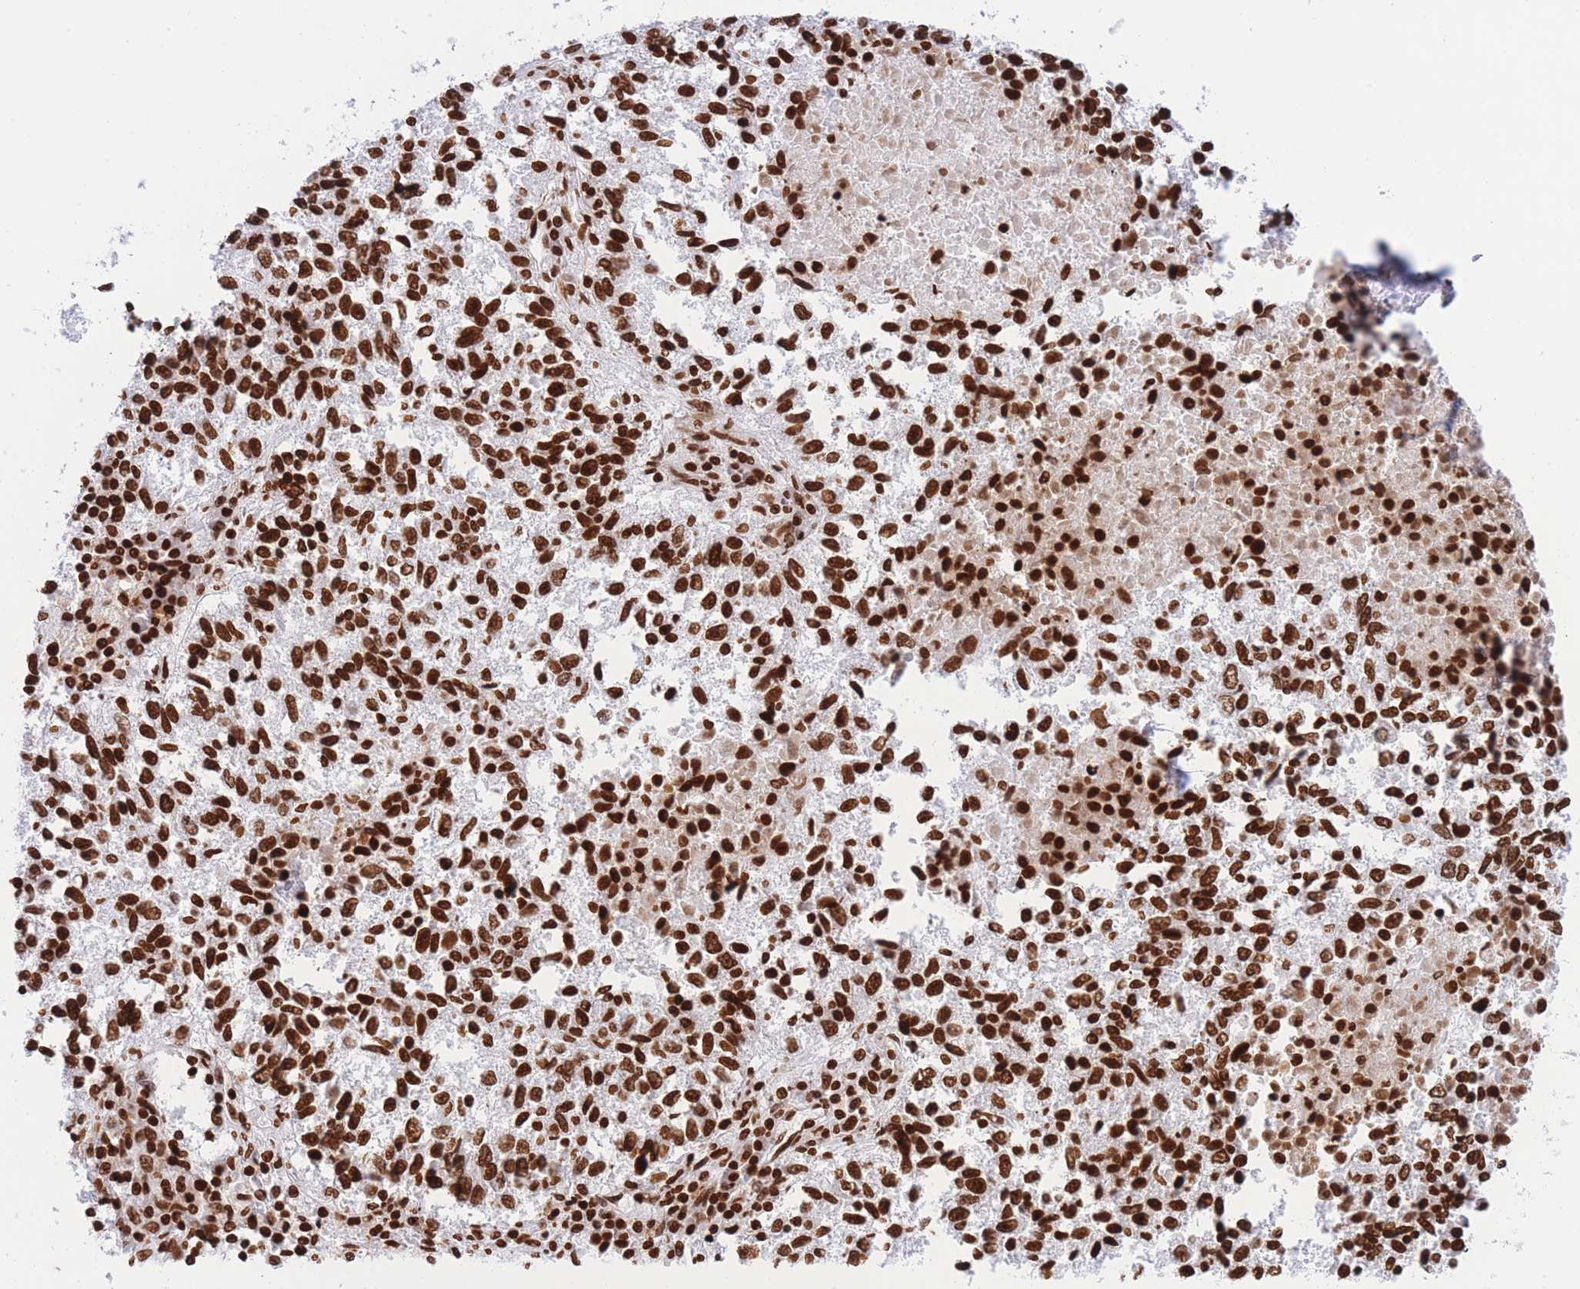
{"staining": {"intensity": "strong", "quantity": ">75%", "location": "nuclear"}, "tissue": "lung cancer", "cell_type": "Tumor cells", "image_type": "cancer", "snomed": [{"axis": "morphology", "description": "Squamous cell carcinoma, NOS"}, {"axis": "topography", "description": "Lung"}], "caption": "Immunohistochemical staining of lung cancer exhibits high levels of strong nuclear protein expression in approximately >75% of tumor cells.", "gene": "H2BC11", "patient": {"sex": "male", "age": 73}}